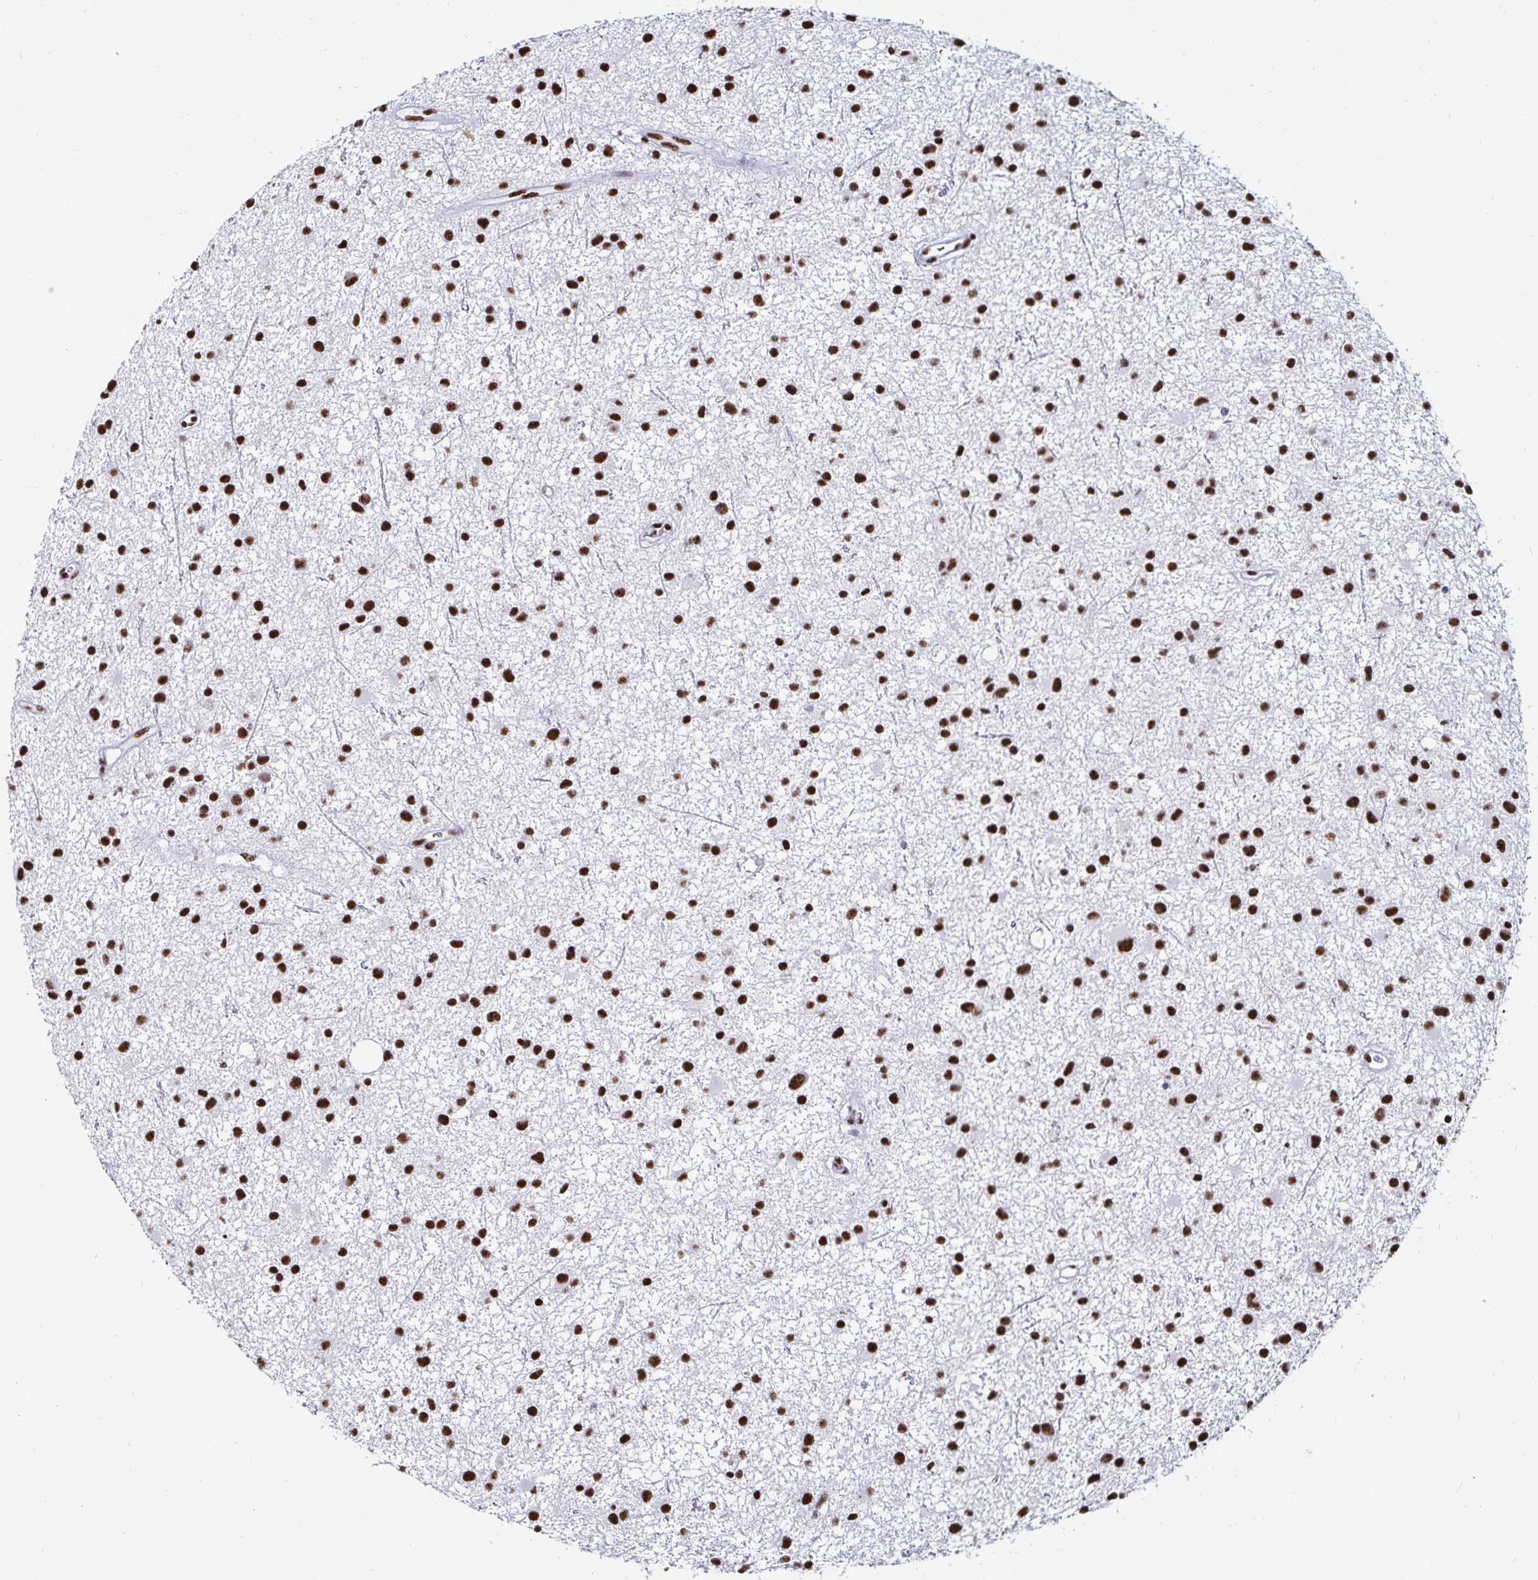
{"staining": {"intensity": "strong", "quantity": ">75%", "location": "nuclear"}, "tissue": "glioma", "cell_type": "Tumor cells", "image_type": "cancer", "snomed": [{"axis": "morphology", "description": "Glioma, malignant, Low grade"}, {"axis": "topography", "description": "Brain"}], "caption": "Human glioma stained with a protein marker displays strong staining in tumor cells.", "gene": "DDX39B", "patient": {"sex": "male", "age": 43}}